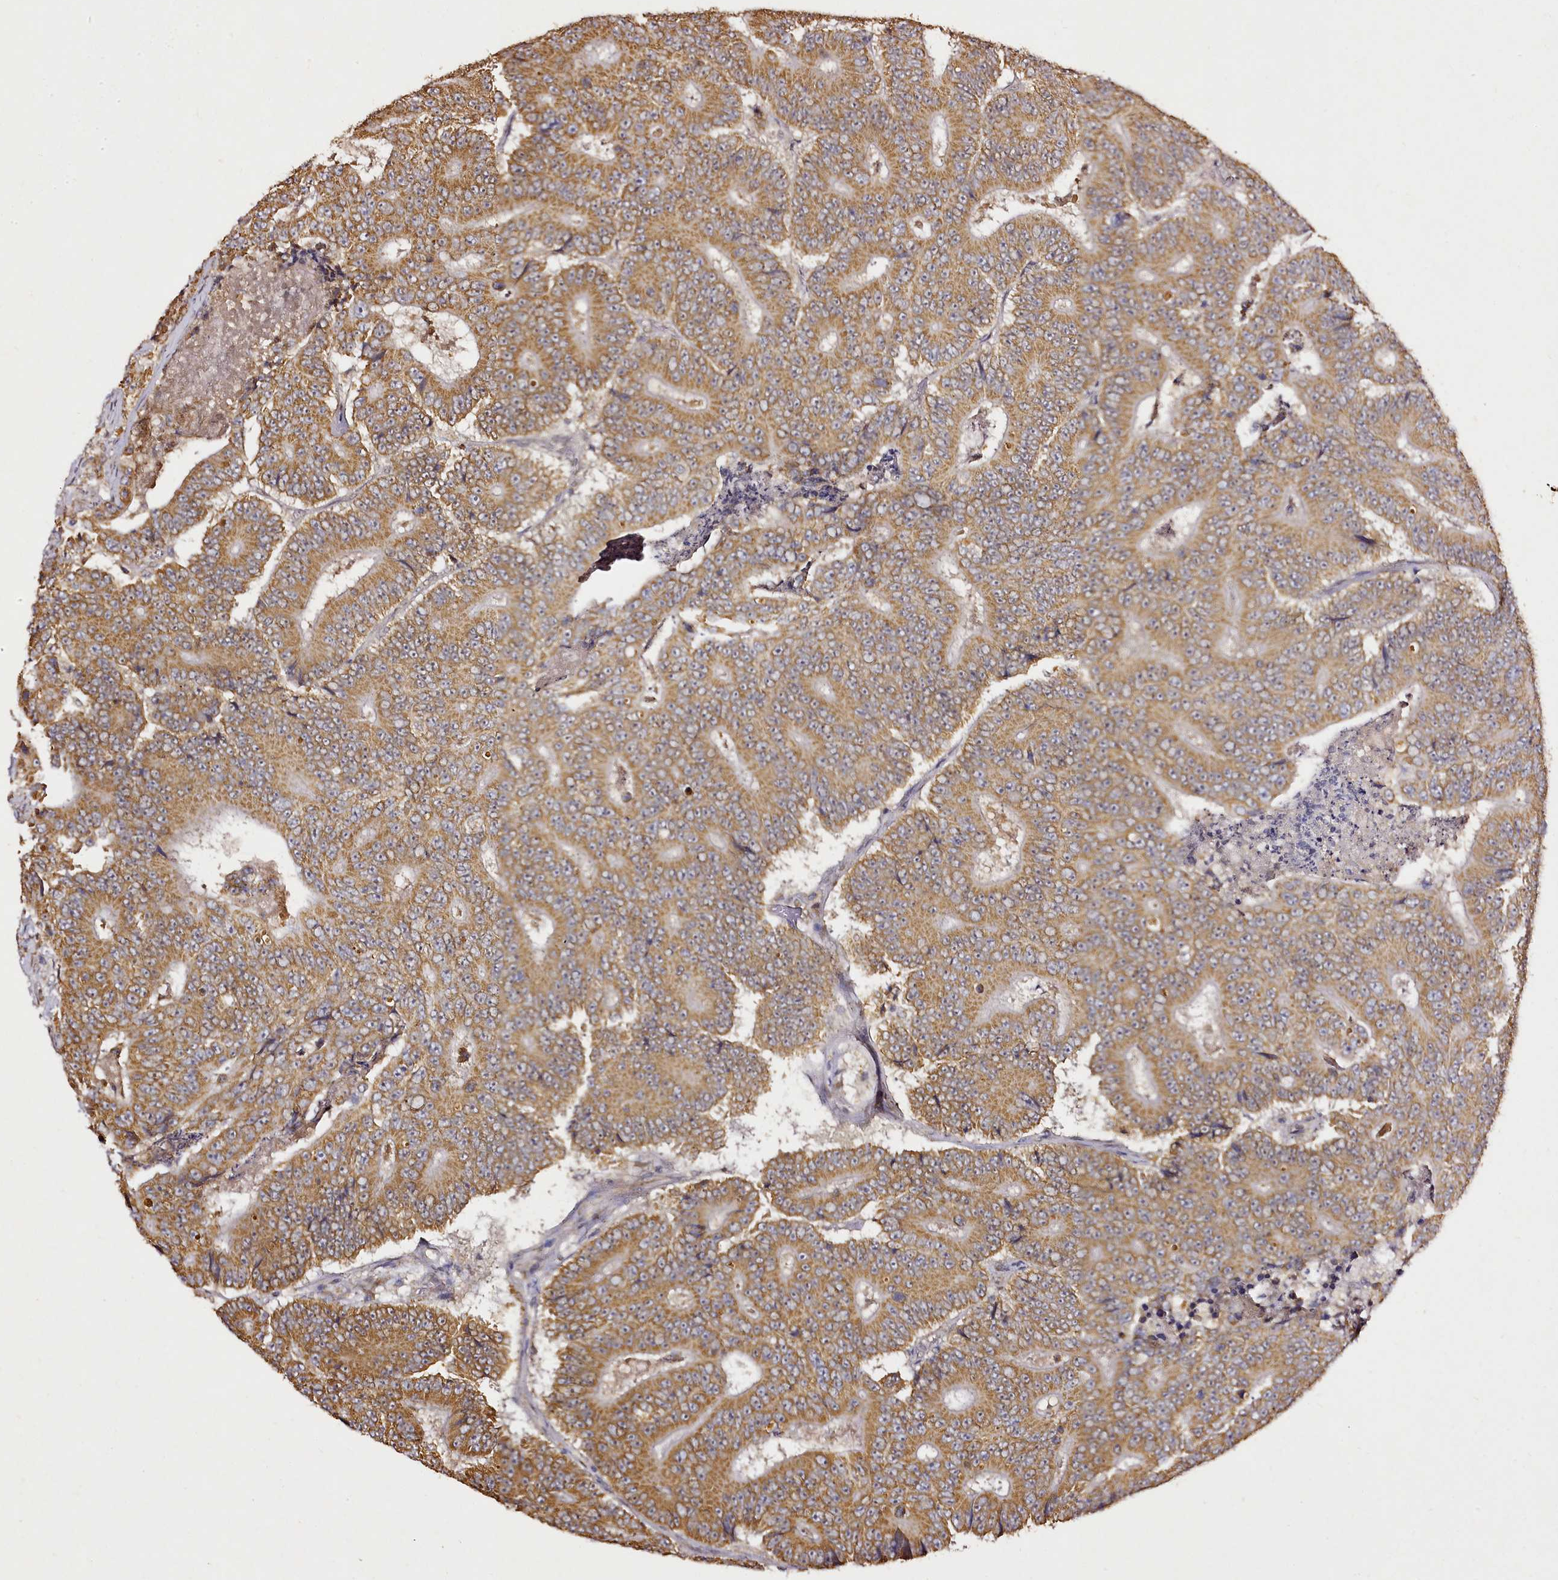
{"staining": {"intensity": "moderate", "quantity": ">75%", "location": "cytoplasmic/membranous"}, "tissue": "colorectal cancer", "cell_type": "Tumor cells", "image_type": "cancer", "snomed": [{"axis": "morphology", "description": "Adenocarcinoma, NOS"}, {"axis": "topography", "description": "Colon"}], "caption": "Immunohistochemical staining of human adenocarcinoma (colorectal) exhibits moderate cytoplasmic/membranous protein staining in approximately >75% of tumor cells. (DAB (3,3'-diaminobenzidine) = brown stain, brightfield microscopy at high magnification).", "gene": "EDIL3", "patient": {"sex": "male", "age": 83}}